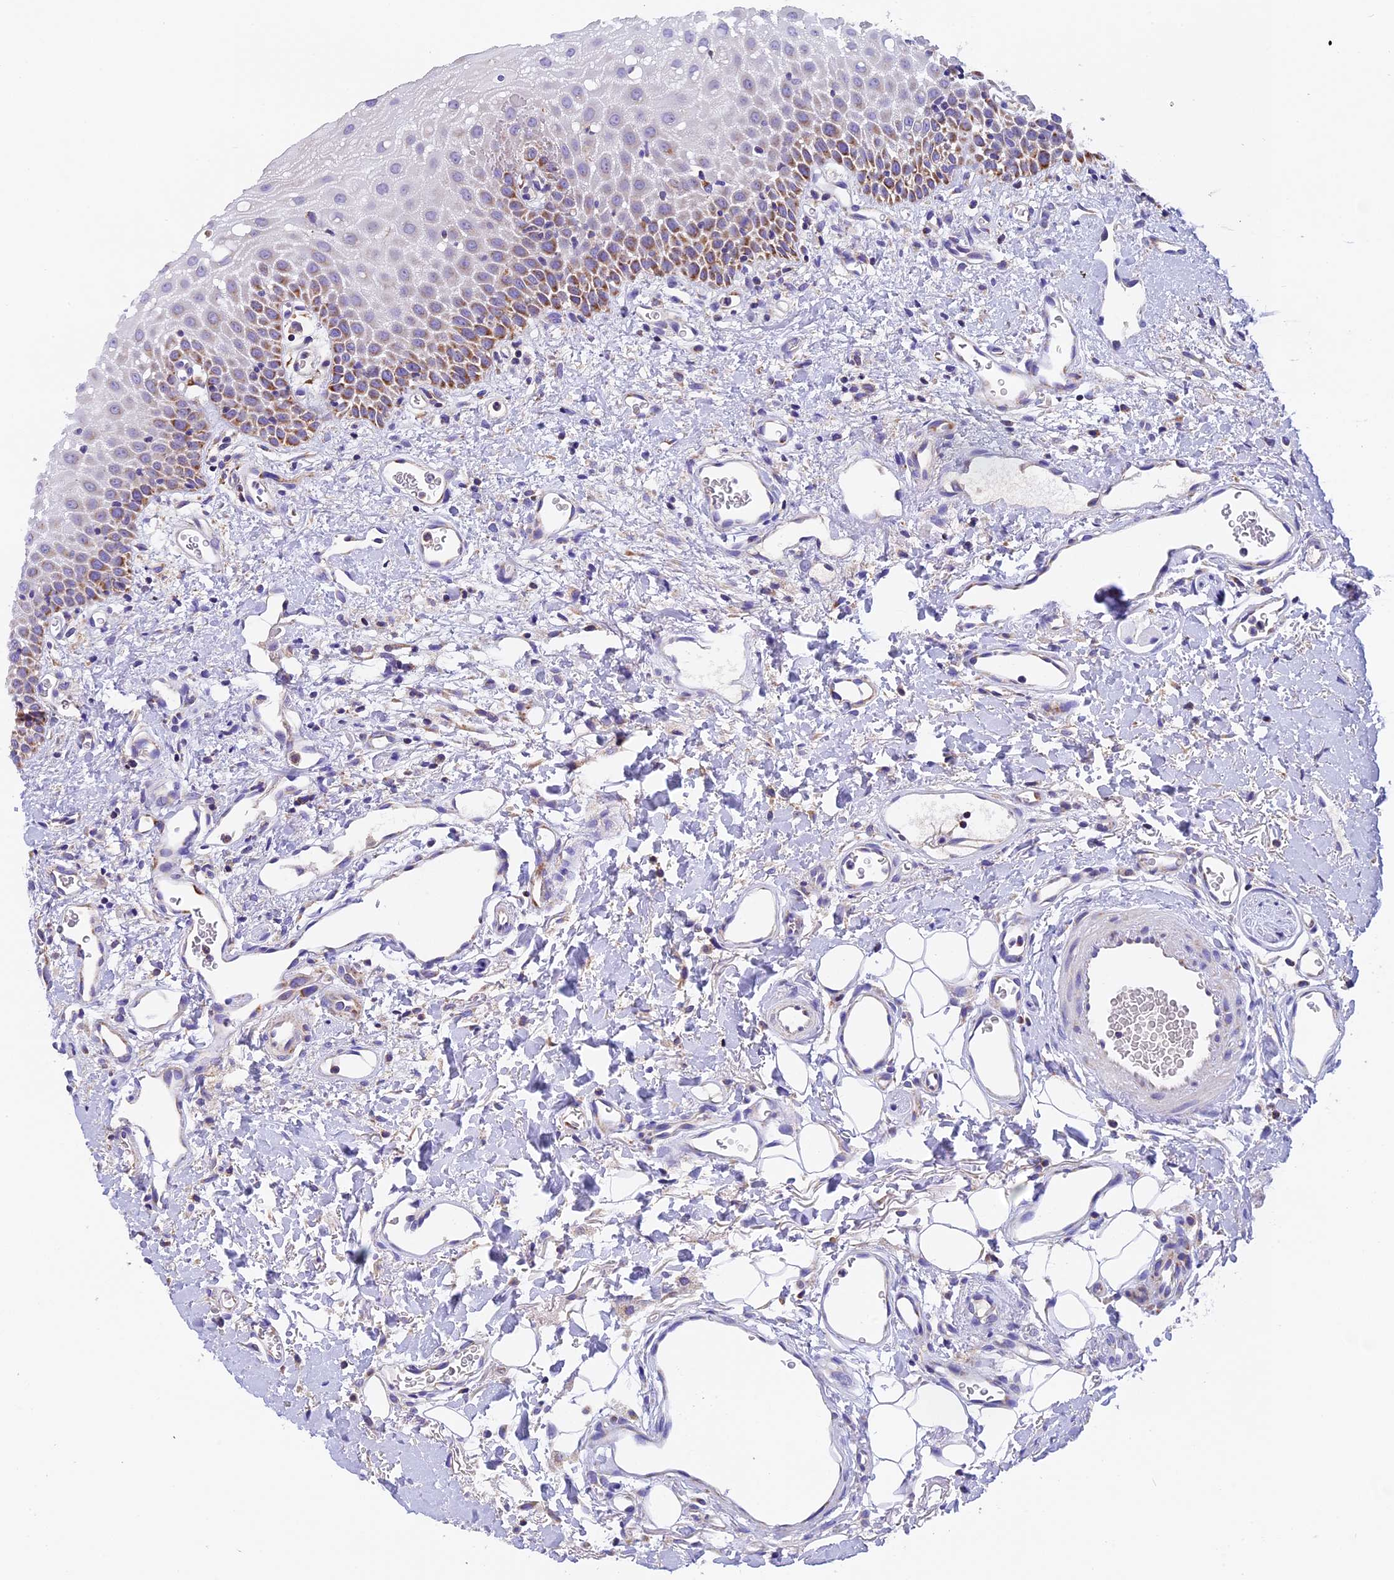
{"staining": {"intensity": "moderate", "quantity": "25%-75%", "location": "cytoplasmic/membranous"}, "tissue": "oral mucosa", "cell_type": "Squamous epithelial cells", "image_type": "normal", "snomed": [{"axis": "morphology", "description": "Normal tissue, NOS"}, {"axis": "topography", "description": "Oral tissue"}], "caption": "Brown immunohistochemical staining in unremarkable human oral mucosa shows moderate cytoplasmic/membranous positivity in about 25%-75% of squamous epithelial cells.", "gene": "MGME1", "patient": {"sex": "female", "age": 70}}